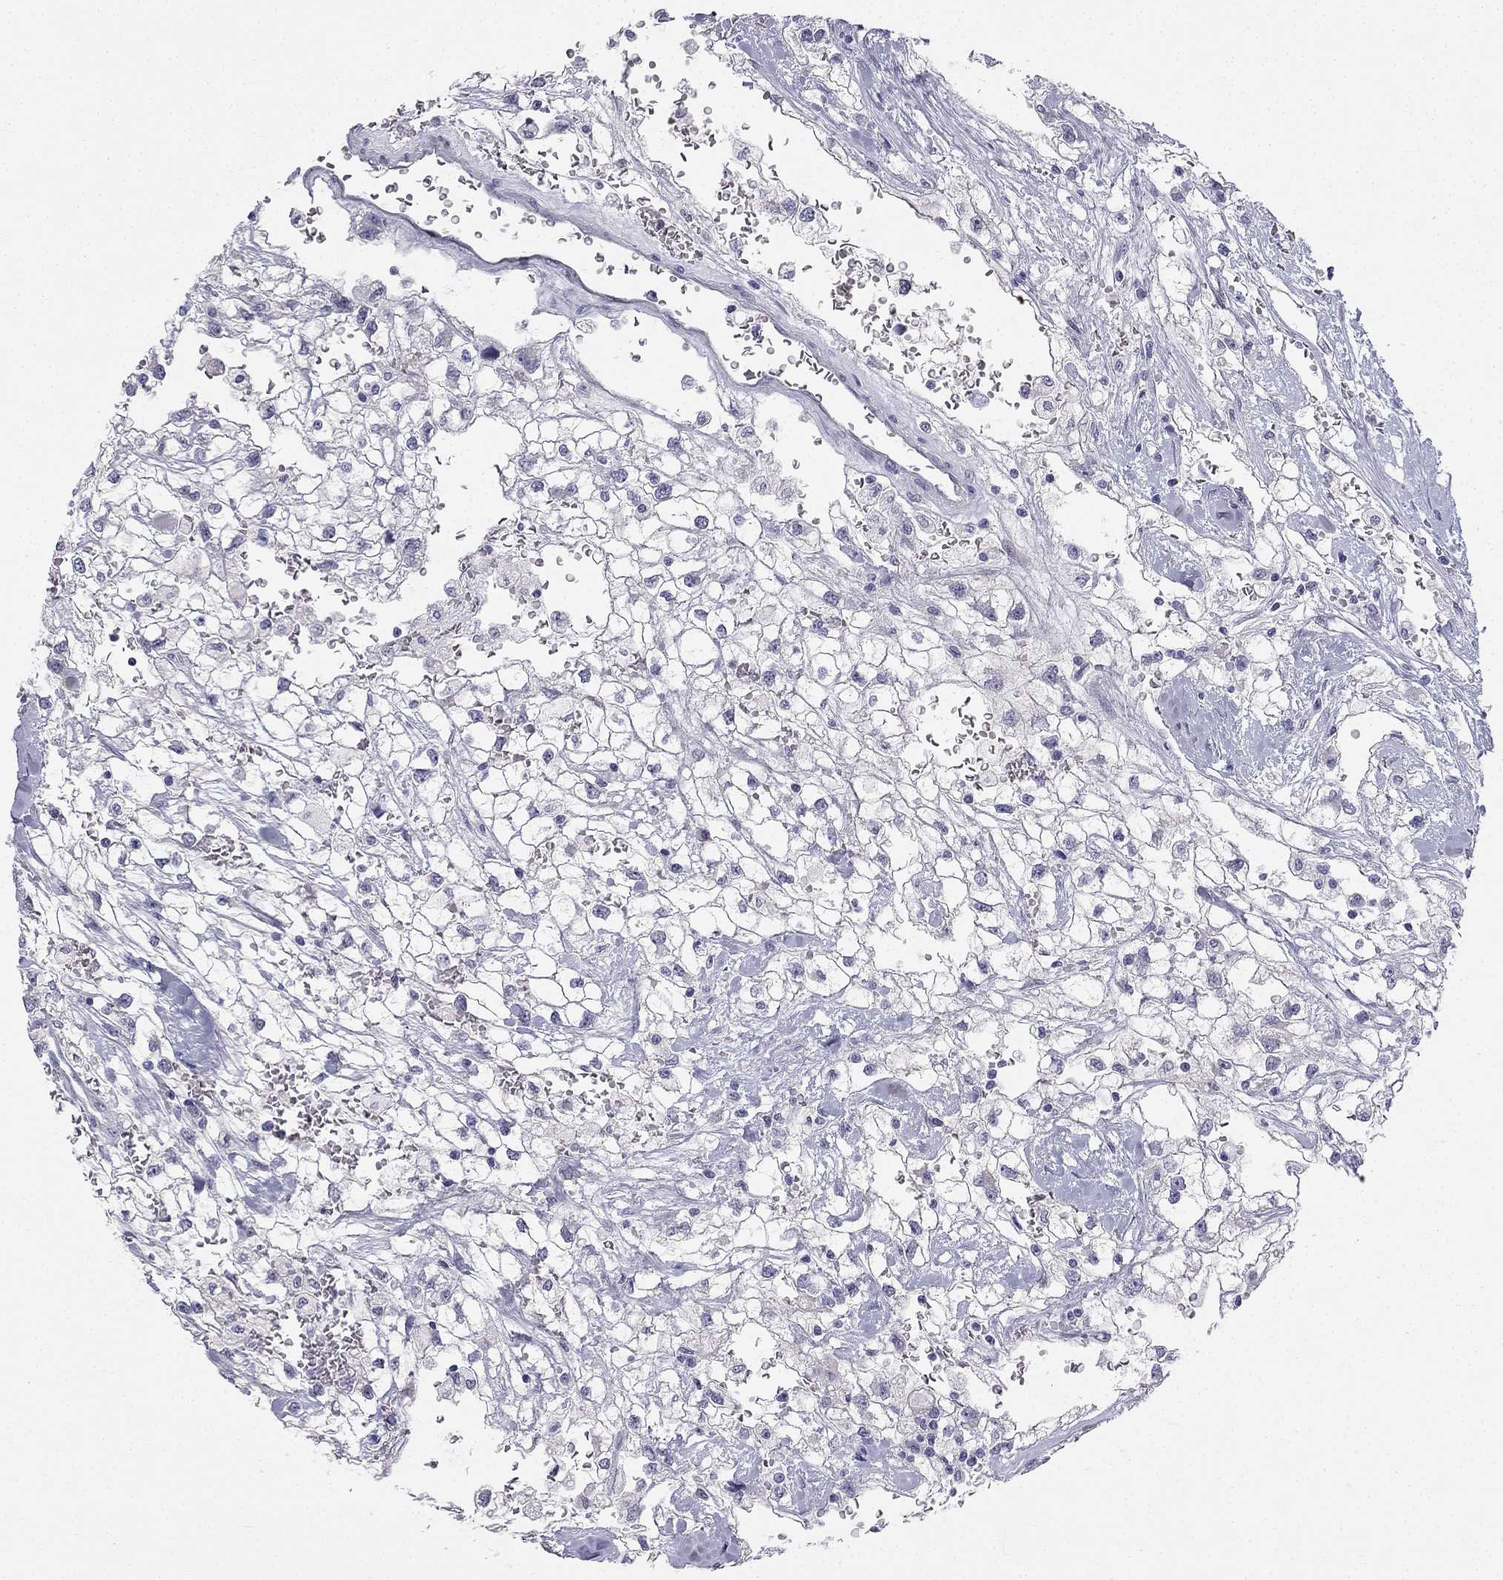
{"staining": {"intensity": "negative", "quantity": "none", "location": "none"}, "tissue": "renal cancer", "cell_type": "Tumor cells", "image_type": "cancer", "snomed": [{"axis": "morphology", "description": "Adenocarcinoma, NOS"}, {"axis": "topography", "description": "Kidney"}], "caption": "Immunohistochemistry of renal adenocarcinoma reveals no expression in tumor cells.", "gene": "C16orf89", "patient": {"sex": "male", "age": 59}}